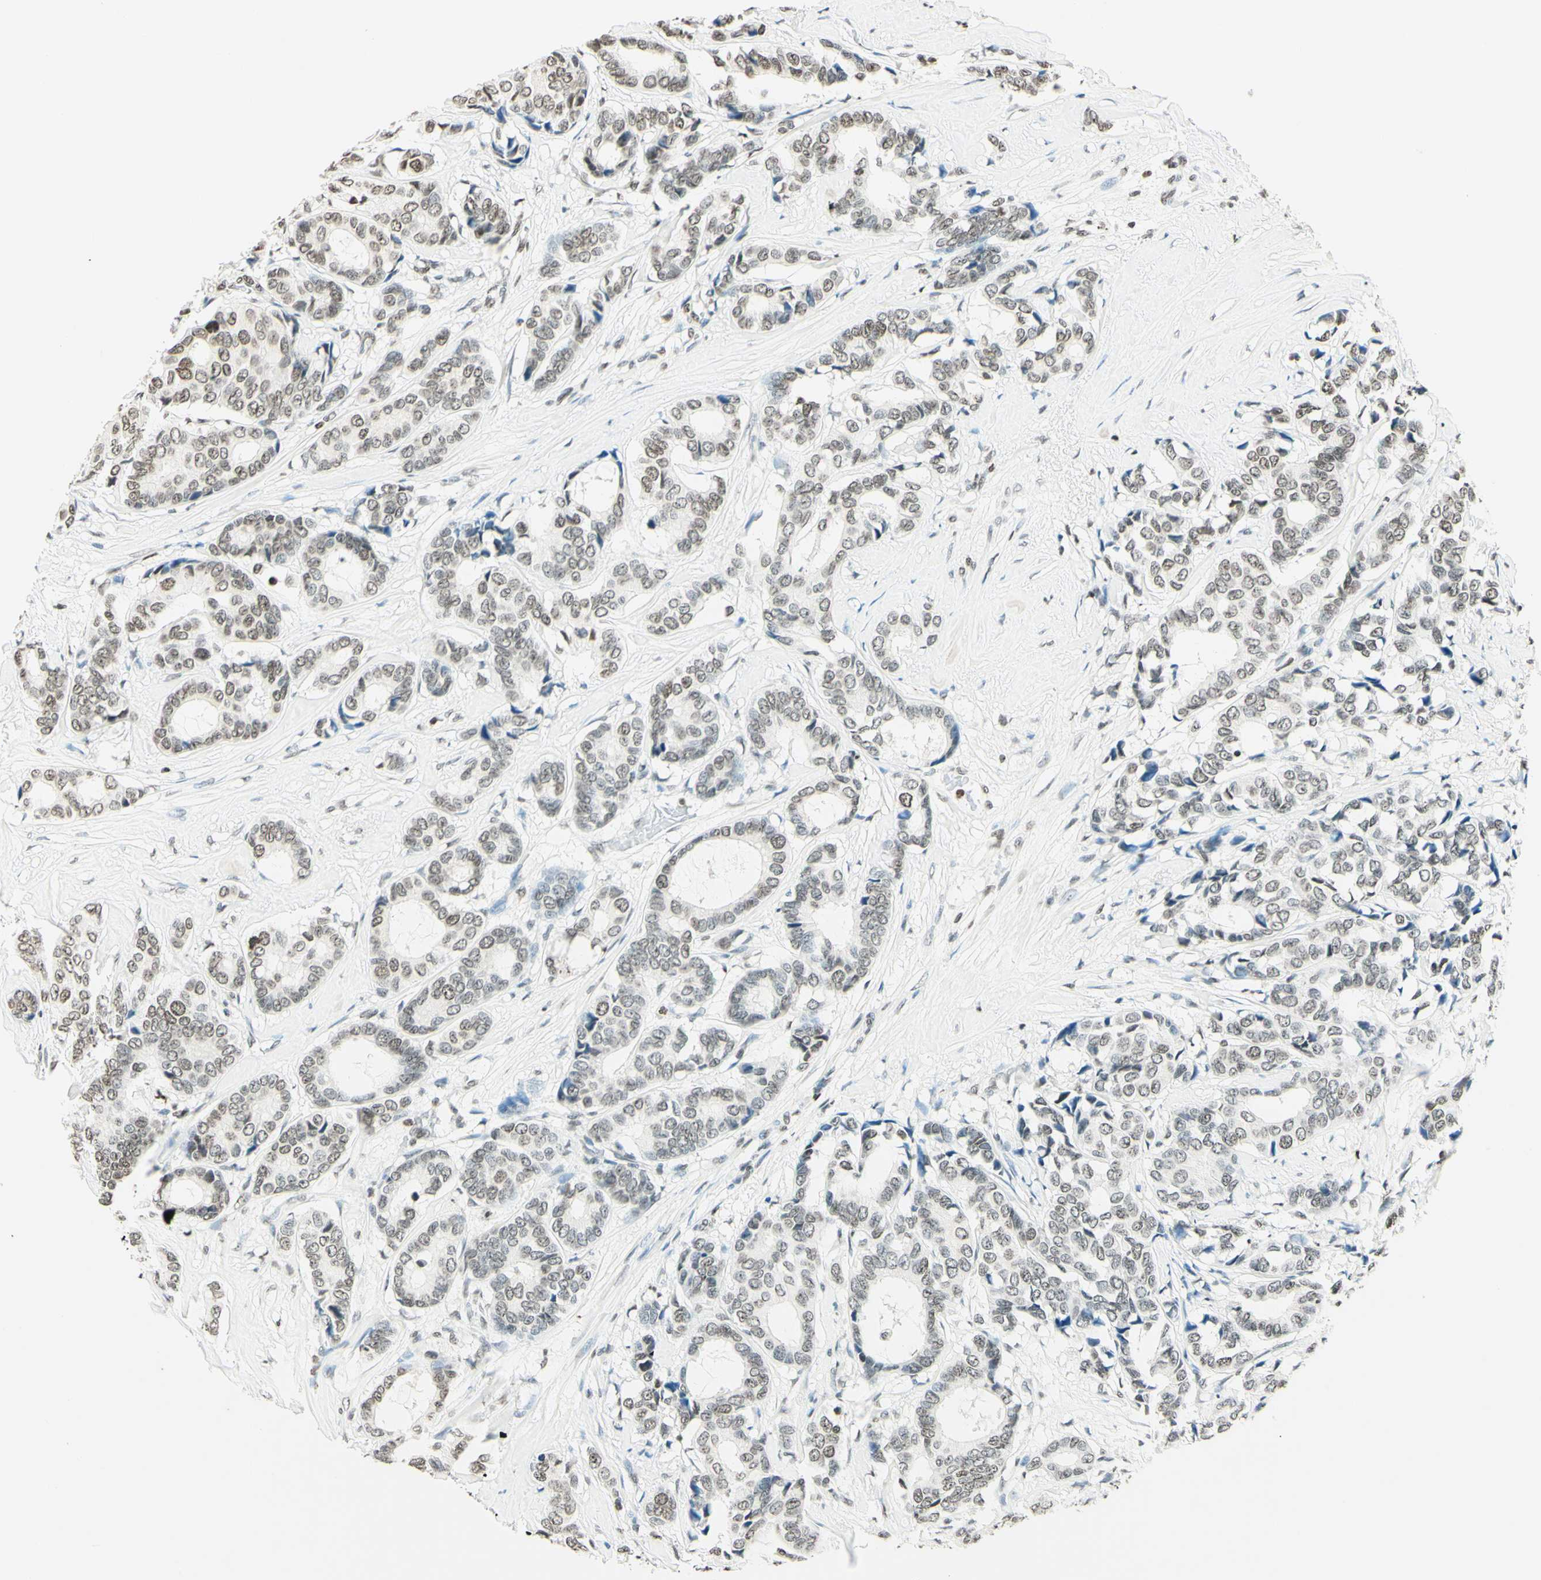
{"staining": {"intensity": "weak", "quantity": "25%-75%", "location": "nuclear"}, "tissue": "breast cancer", "cell_type": "Tumor cells", "image_type": "cancer", "snomed": [{"axis": "morphology", "description": "Duct carcinoma"}, {"axis": "topography", "description": "Breast"}], "caption": "High-magnification brightfield microscopy of infiltrating ductal carcinoma (breast) stained with DAB (3,3'-diaminobenzidine) (brown) and counterstained with hematoxylin (blue). tumor cells exhibit weak nuclear staining is identified in about25%-75% of cells.", "gene": "MSH2", "patient": {"sex": "female", "age": 87}}